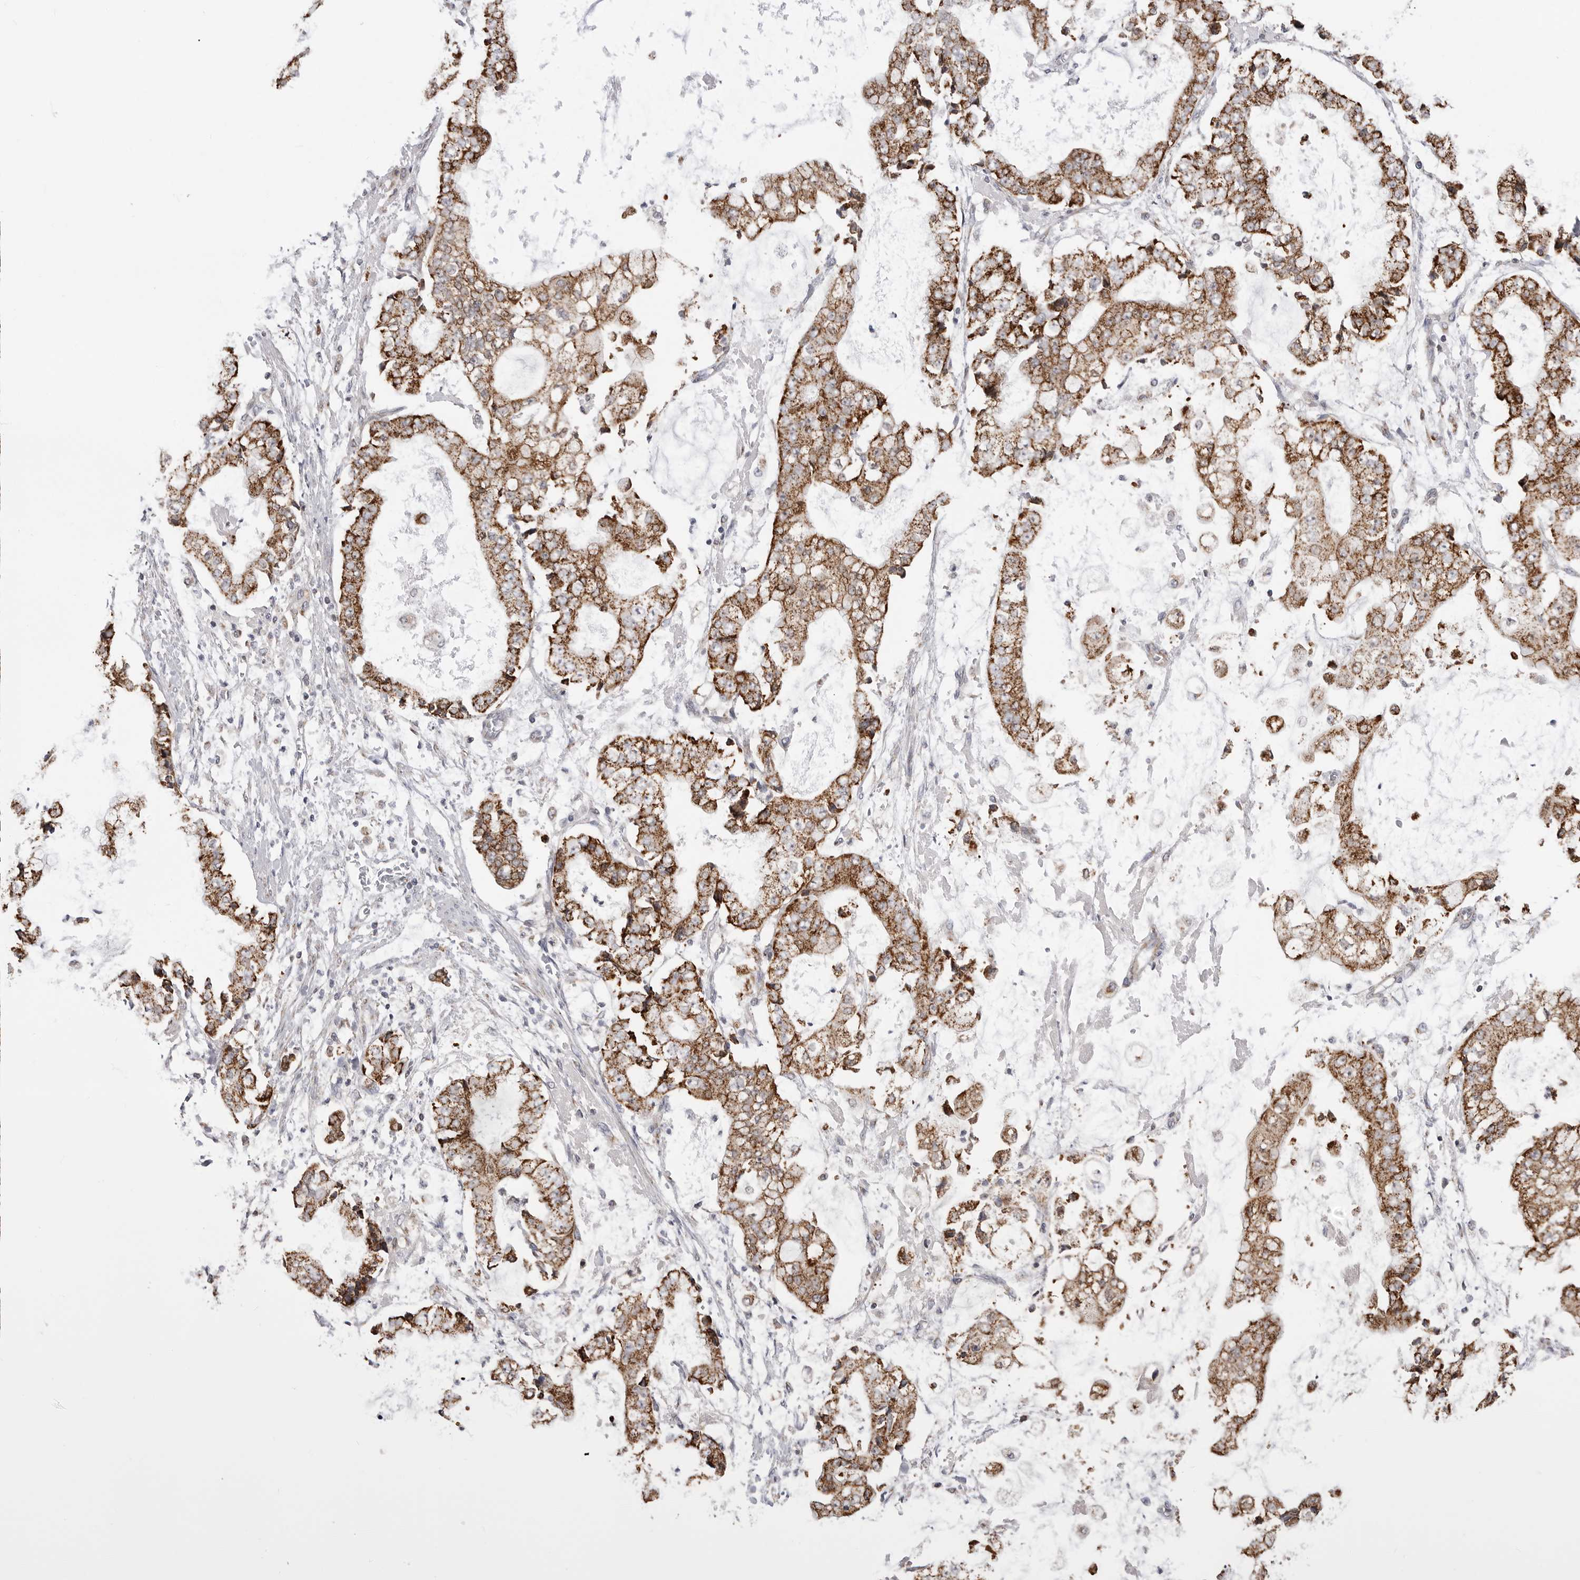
{"staining": {"intensity": "strong", "quantity": ">75%", "location": "cytoplasmic/membranous"}, "tissue": "stomach cancer", "cell_type": "Tumor cells", "image_type": "cancer", "snomed": [{"axis": "morphology", "description": "Adenocarcinoma, NOS"}, {"axis": "topography", "description": "Stomach"}], "caption": "Immunohistochemistry (IHC) (DAB (3,3'-diaminobenzidine)) staining of human stomach adenocarcinoma reveals strong cytoplasmic/membranous protein expression in approximately >75% of tumor cells. The protein of interest is shown in brown color, while the nuclei are stained blue.", "gene": "FH", "patient": {"sex": "male", "age": 76}}